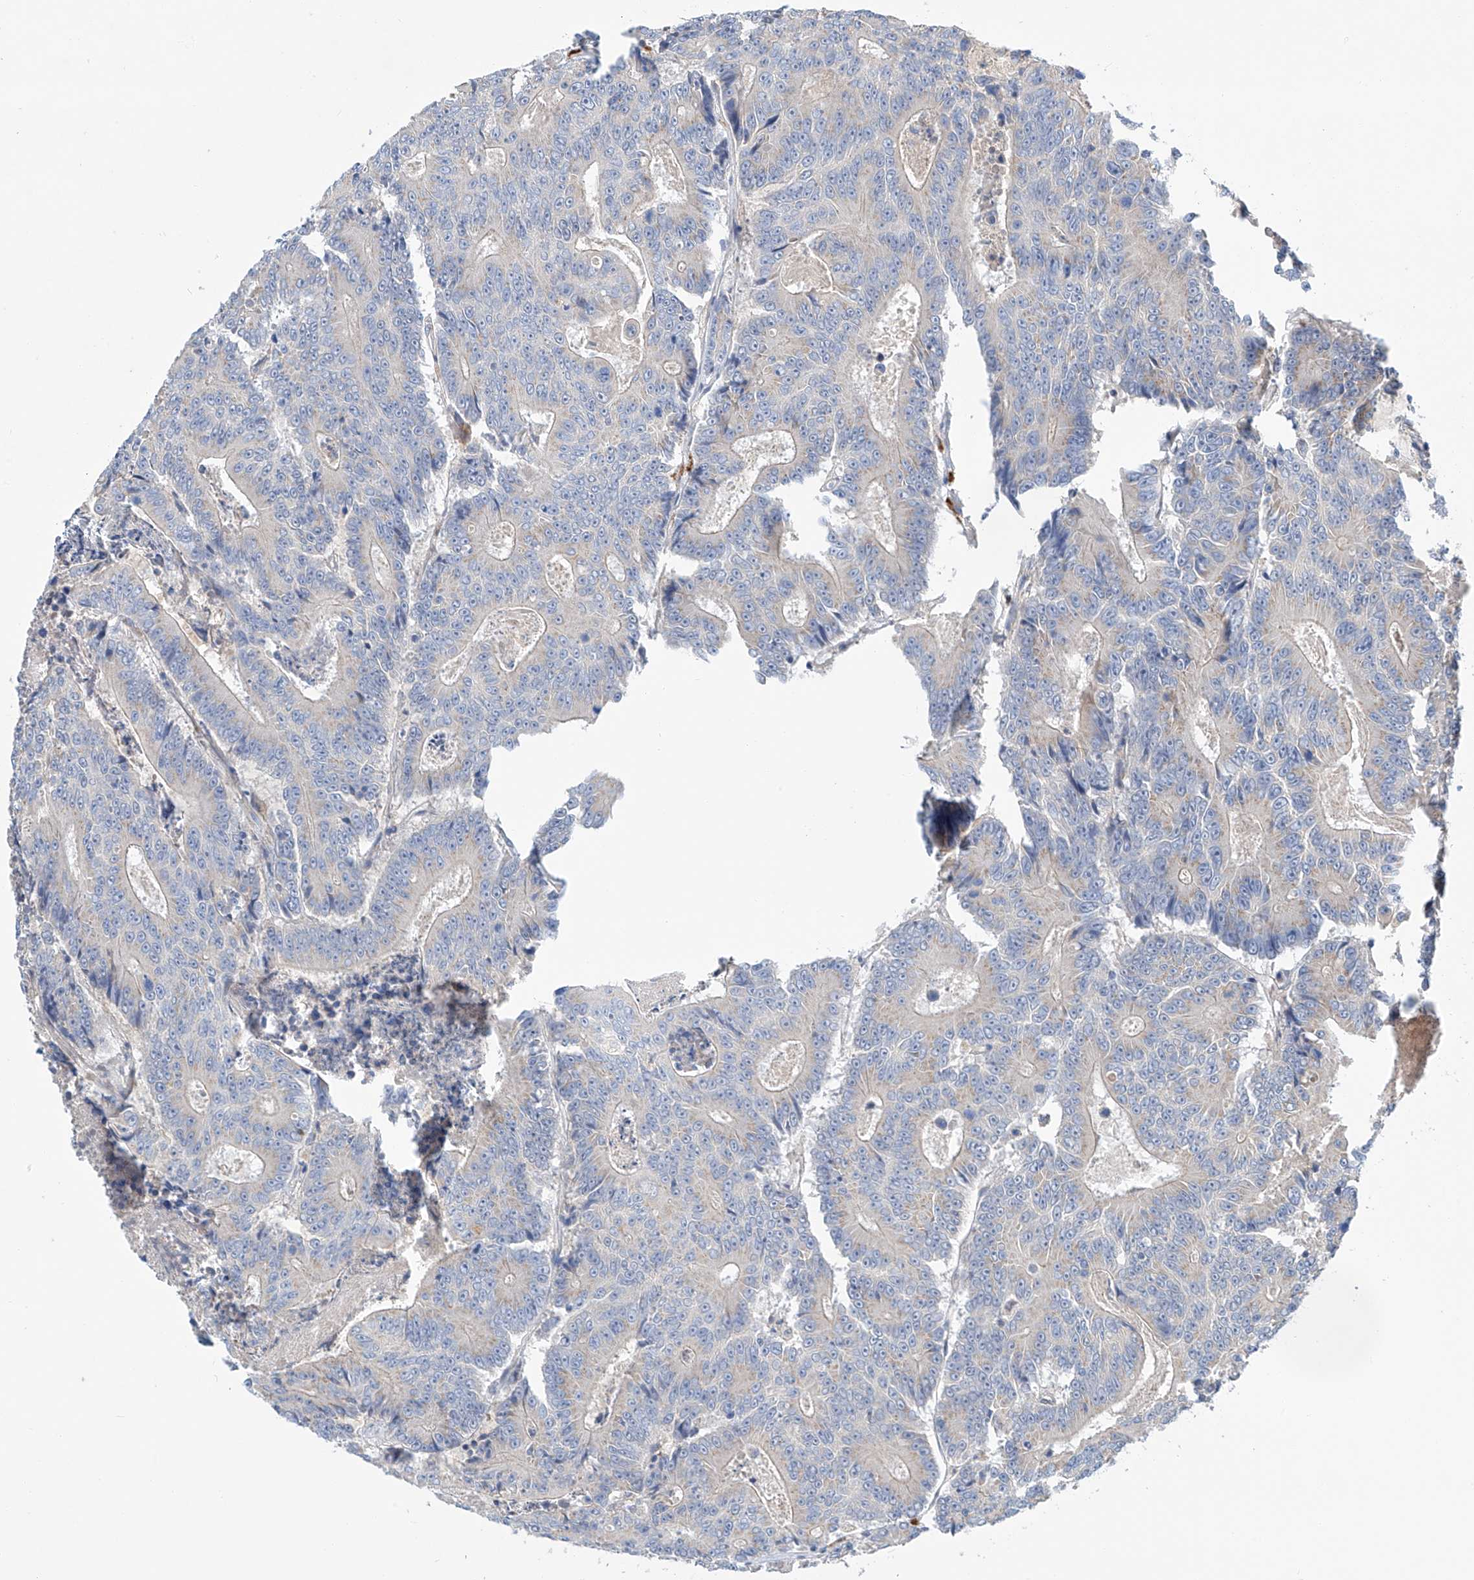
{"staining": {"intensity": "negative", "quantity": "none", "location": "none"}, "tissue": "colorectal cancer", "cell_type": "Tumor cells", "image_type": "cancer", "snomed": [{"axis": "morphology", "description": "Adenocarcinoma, NOS"}, {"axis": "topography", "description": "Colon"}], "caption": "A photomicrograph of human colorectal cancer is negative for staining in tumor cells.", "gene": "SLC22A7", "patient": {"sex": "male", "age": 83}}